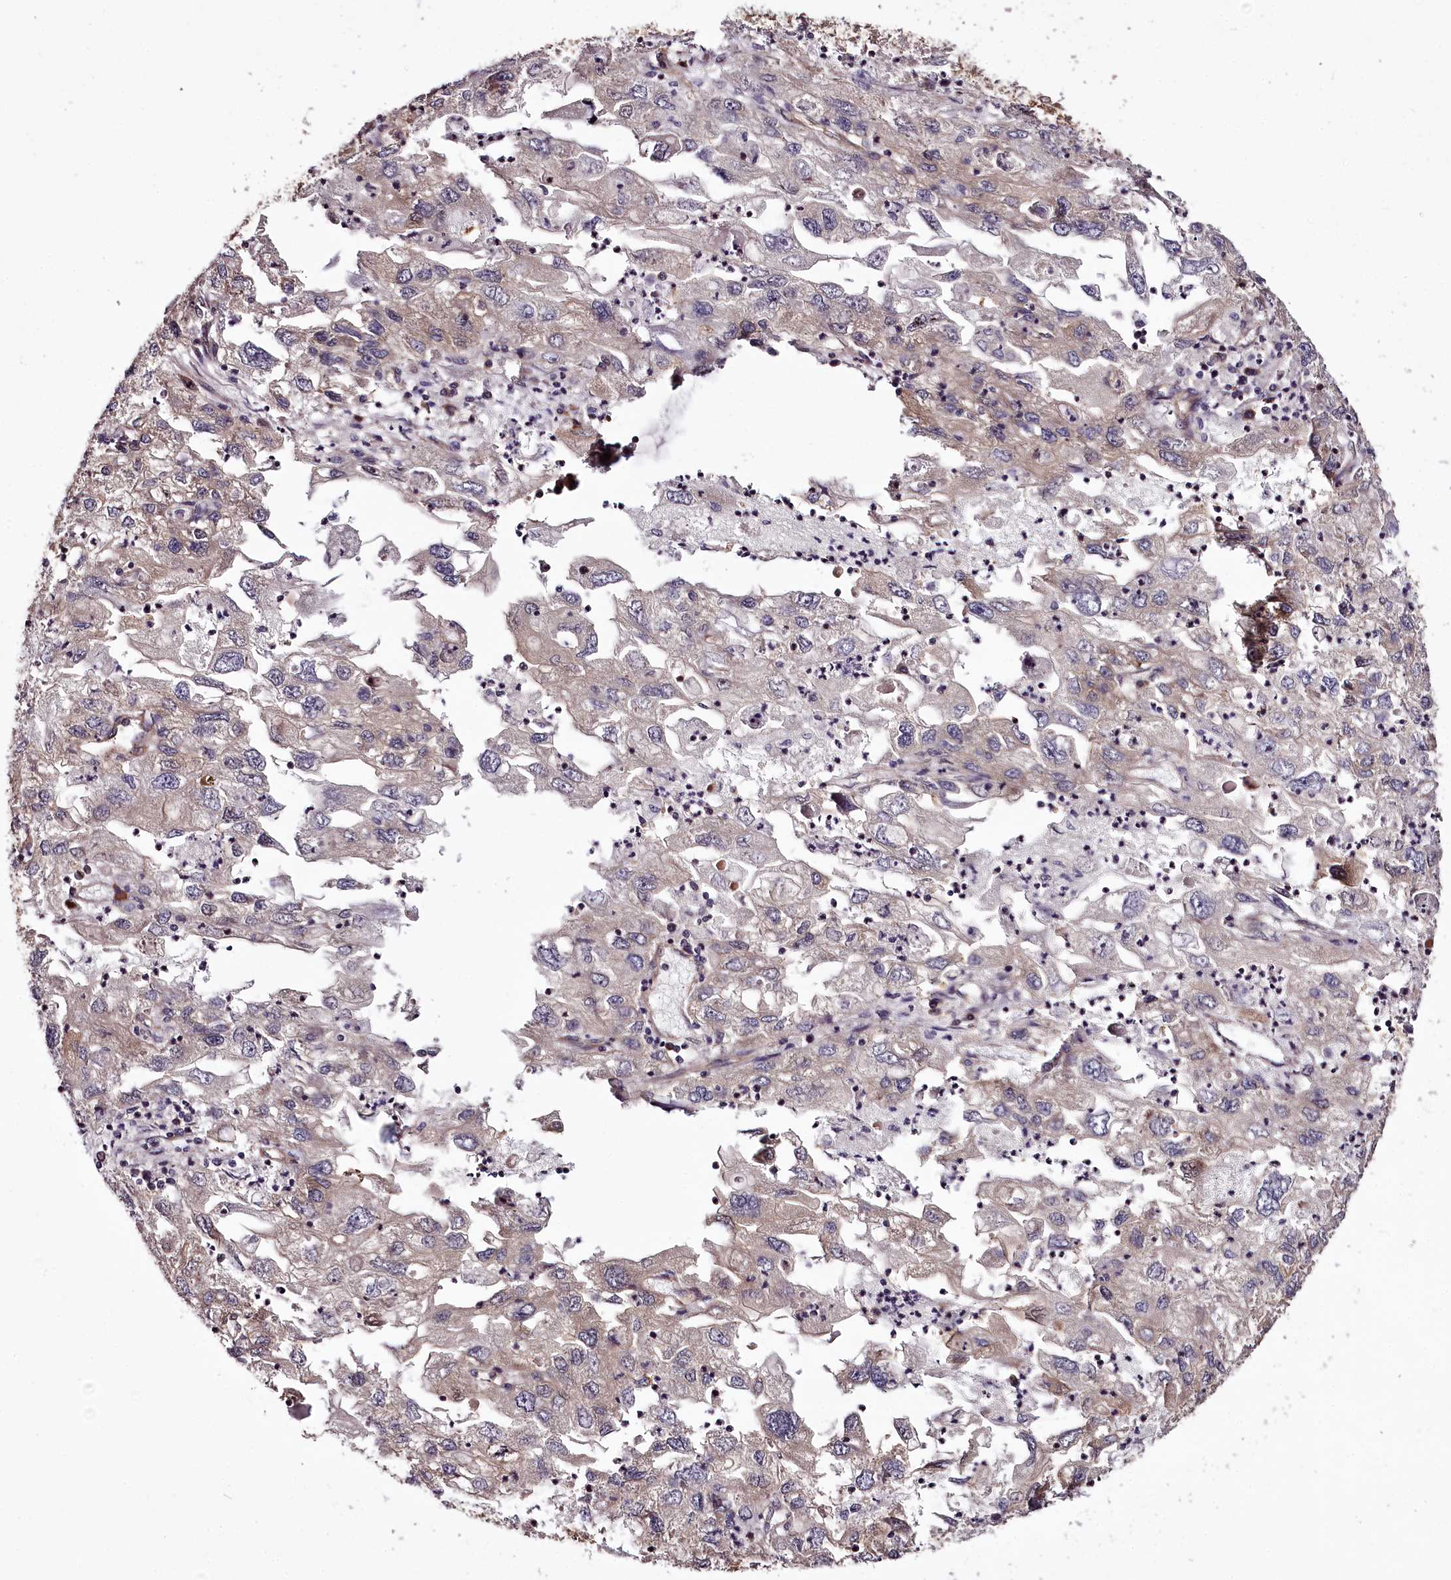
{"staining": {"intensity": "negative", "quantity": "none", "location": "none"}, "tissue": "endometrial cancer", "cell_type": "Tumor cells", "image_type": "cancer", "snomed": [{"axis": "morphology", "description": "Adenocarcinoma, NOS"}, {"axis": "topography", "description": "Endometrium"}], "caption": "Immunohistochemistry (IHC) image of neoplastic tissue: human endometrial cancer (adenocarcinoma) stained with DAB (3,3'-diaminobenzidine) reveals no significant protein staining in tumor cells.", "gene": "TARS1", "patient": {"sex": "female", "age": 49}}